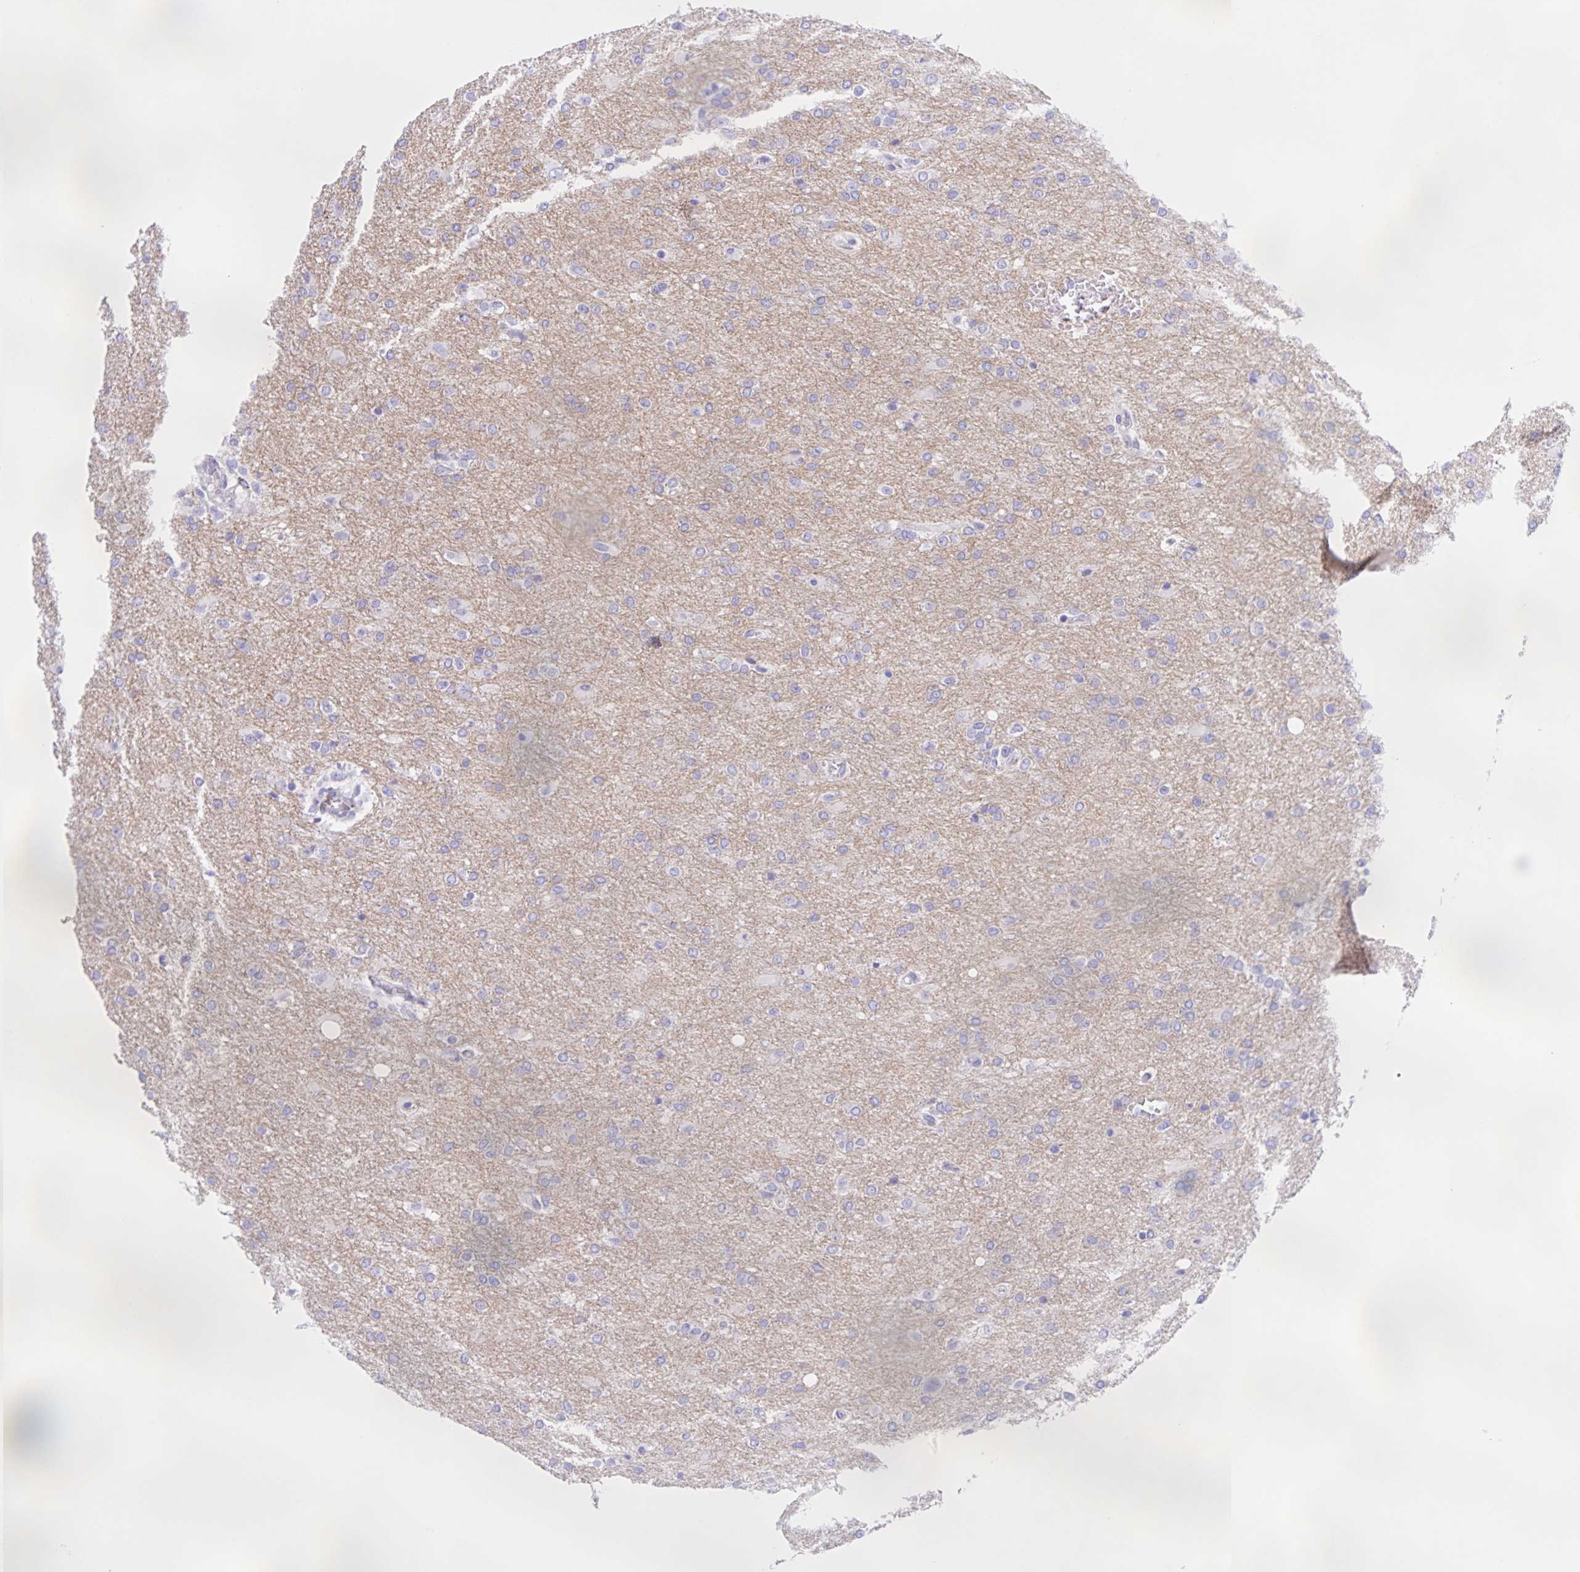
{"staining": {"intensity": "negative", "quantity": "none", "location": "none"}, "tissue": "glioma", "cell_type": "Tumor cells", "image_type": "cancer", "snomed": [{"axis": "morphology", "description": "Glioma, malignant, High grade"}, {"axis": "topography", "description": "Brain"}], "caption": "The immunohistochemistry (IHC) image has no significant expression in tumor cells of malignant high-grade glioma tissue. Nuclei are stained in blue.", "gene": "CATSPER4", "patient": {"sex": "male", "age": 68}}